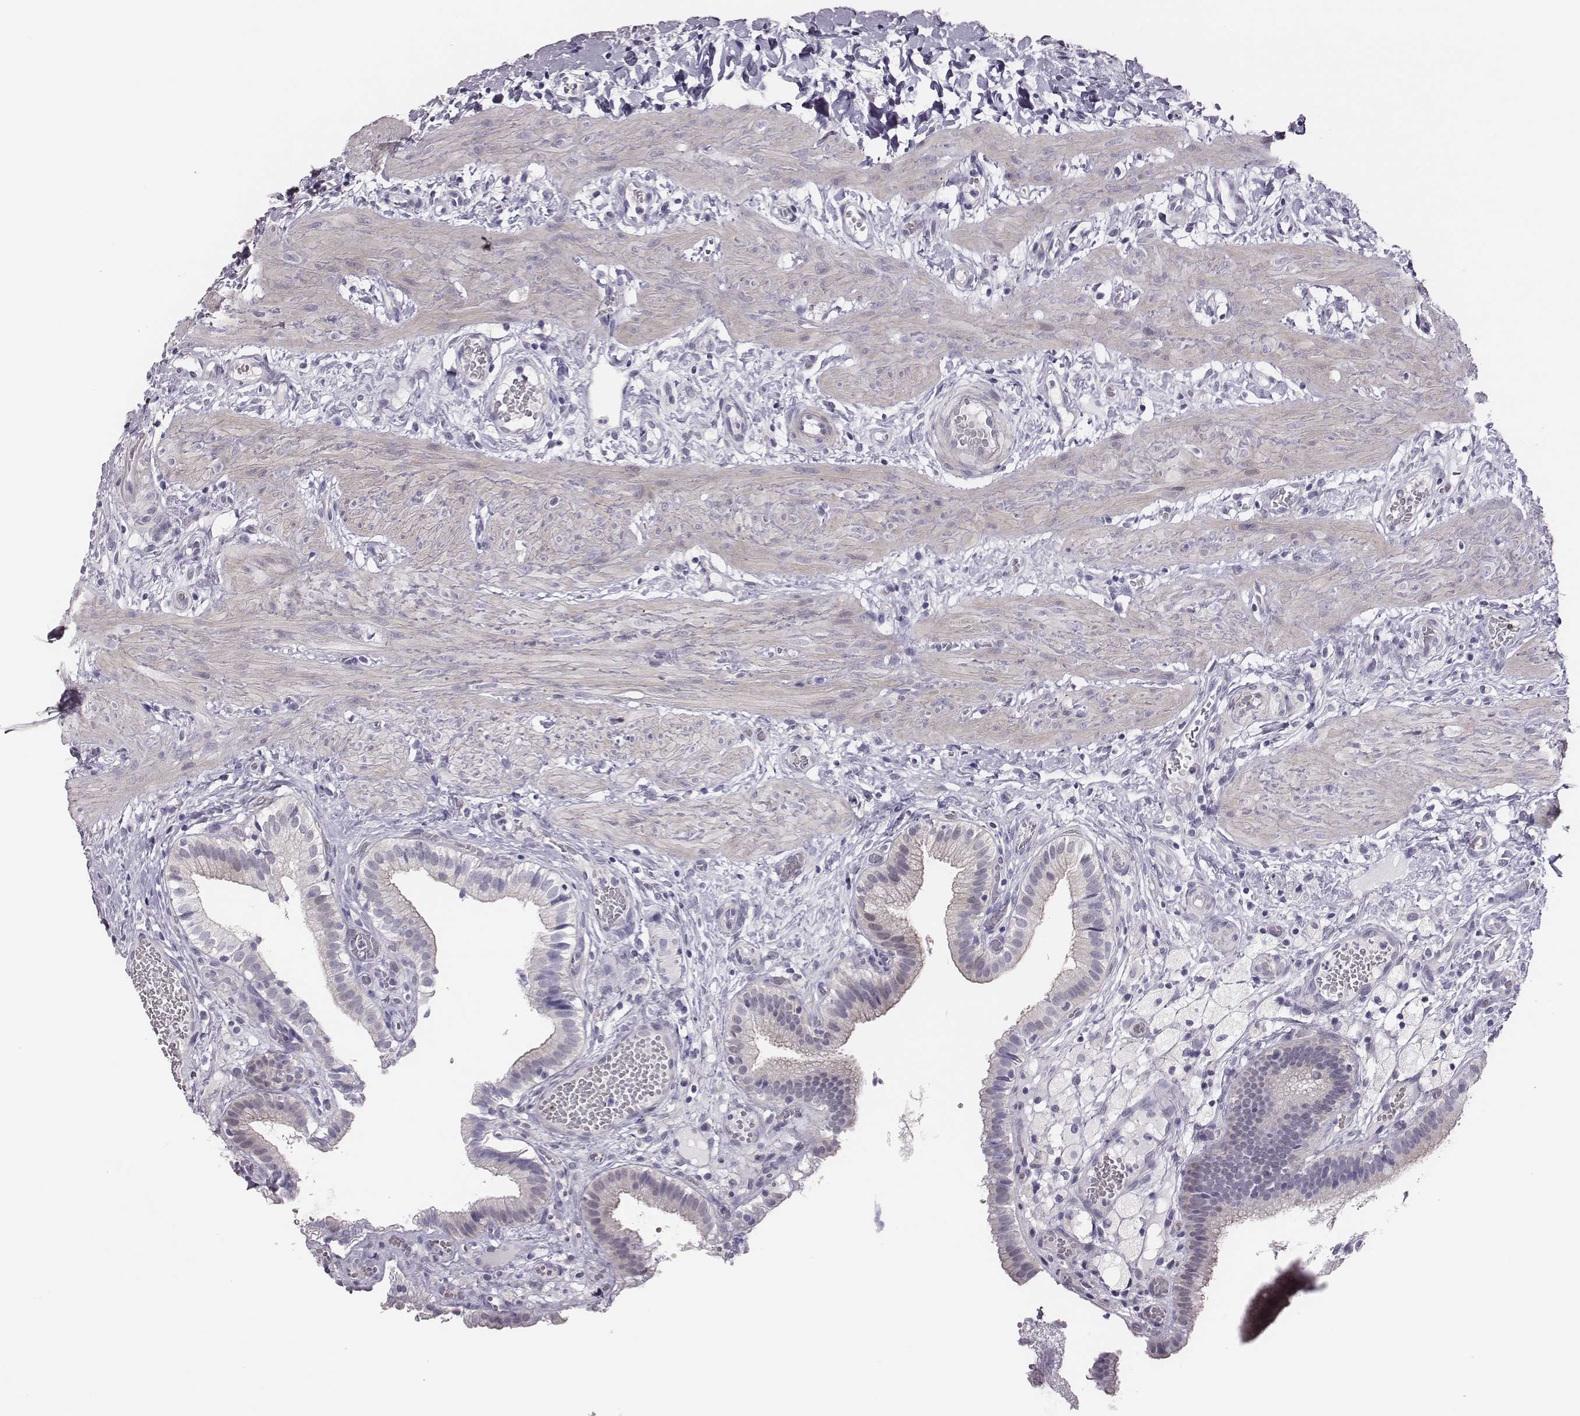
{"staining": {"intensity": "weak", "quantity": "<25%", "location": "cytoplasmic/membranous"}, "tissue": "gallbladder", "cell_type": "Glandular cells", "image_type": "normal", "snomed": [{"axis": "morphology", "description": "Normal tissue, NOS"}, {"axis": "topography", "description": "Gallbladder"}], "caption": "Immunohistochemistry (IHC) of normal gallbladder exhibits no expression in glandular cells.", "gene": "SCML2", "patient": {"sex": "female", "age": 24}}